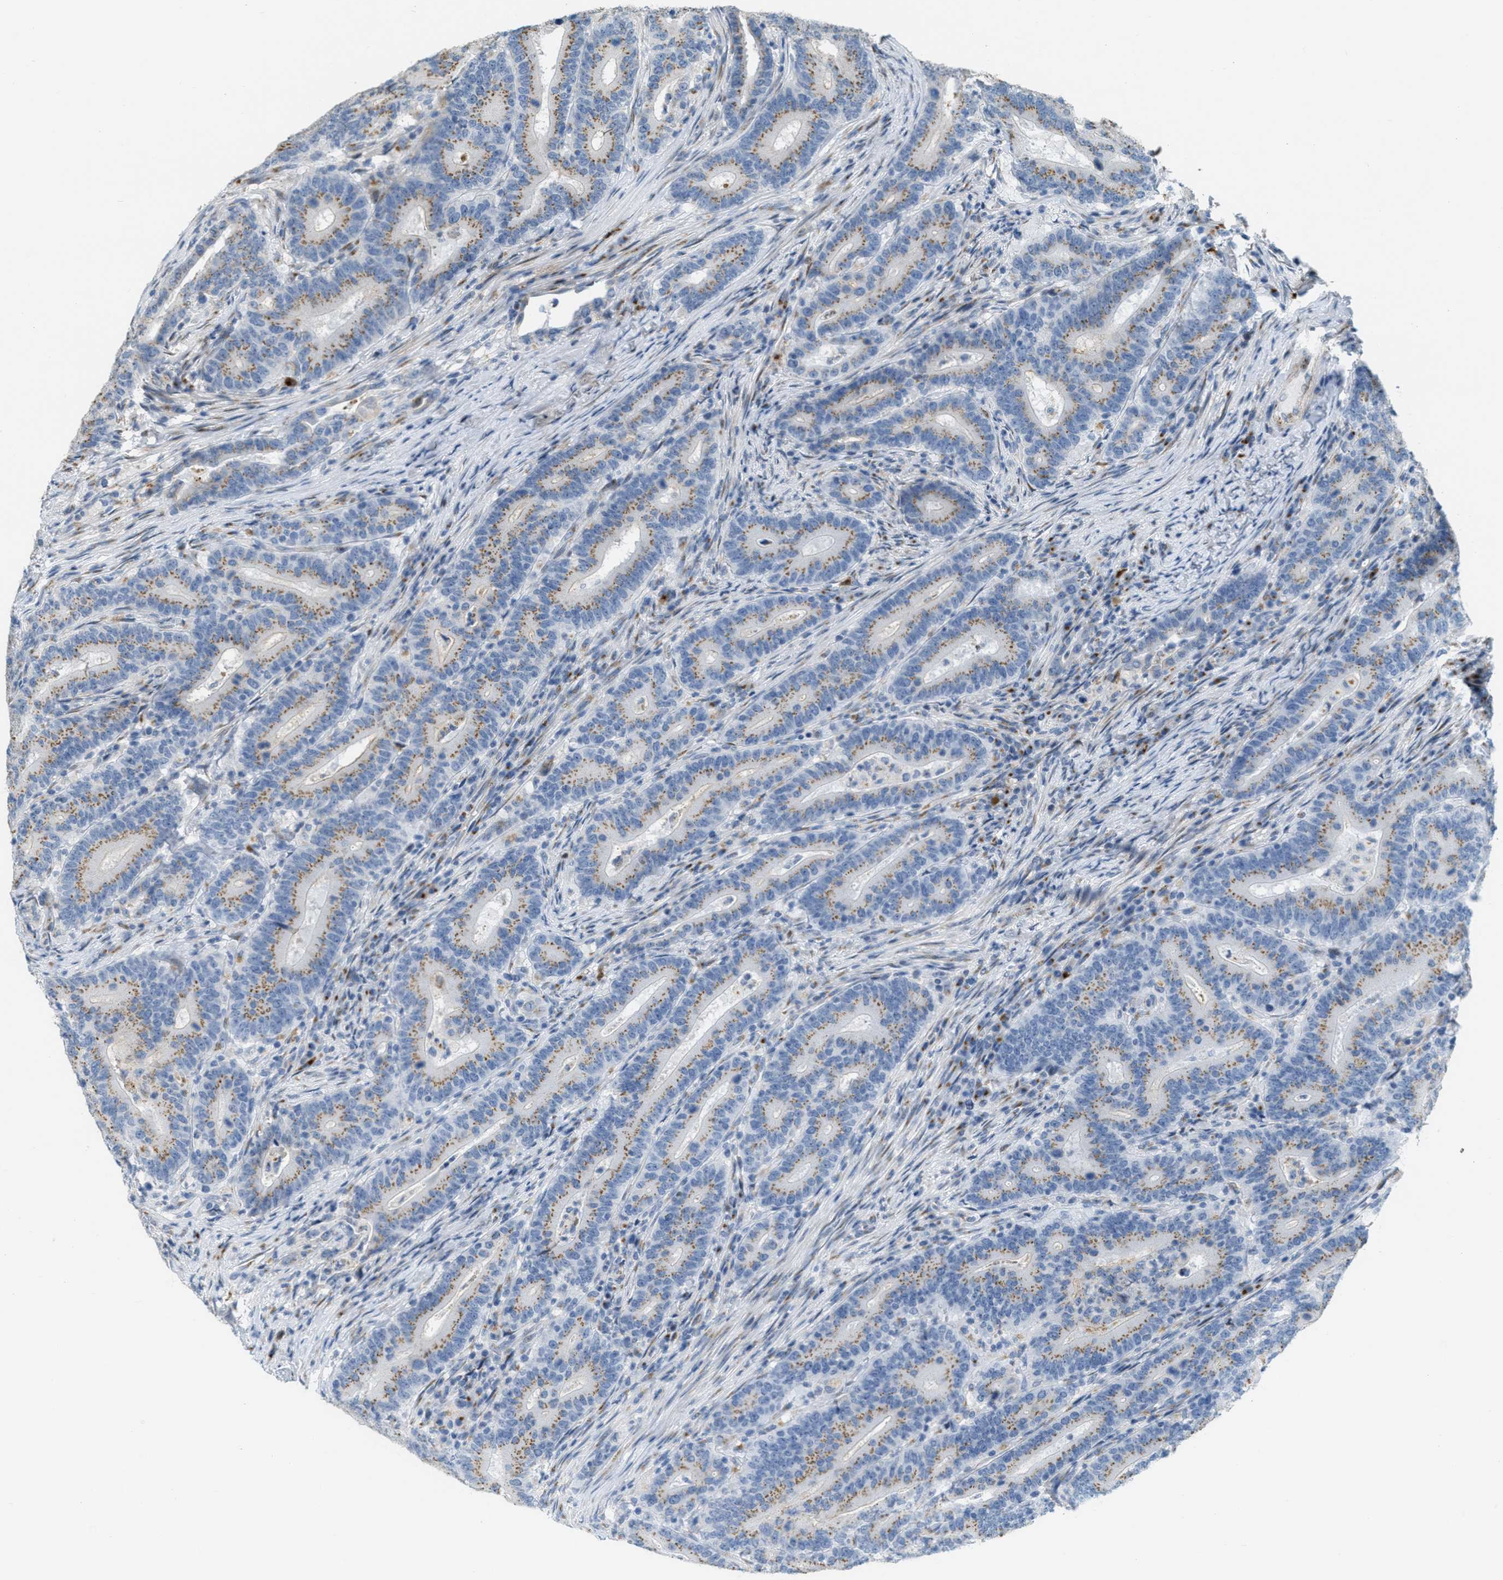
{"staining": {"intensity": "moderate", "quantity": ">75%", "location": "cytoplasmic/membranous"}, "tissue": "colorectal cancer", "cell_type": "Tumor cells", "image_type": "cancer", "snomed": [{"axis": "morphology", "description": "Adenocarcinoma, NOS"}, {"axis": "topography", "description": "Colon"}], "caption": "The photomicrograph reveals staining of colorectal adenocarcinoma, revealing moderate cytoplasmic/membranous protein expression (brown color) within tumor cells. Ihc stains the protein of interest in brown and the nuclei are stained blue.", "gene": "ZFPL1", "patient": {"sex": "female", "age": 66}}